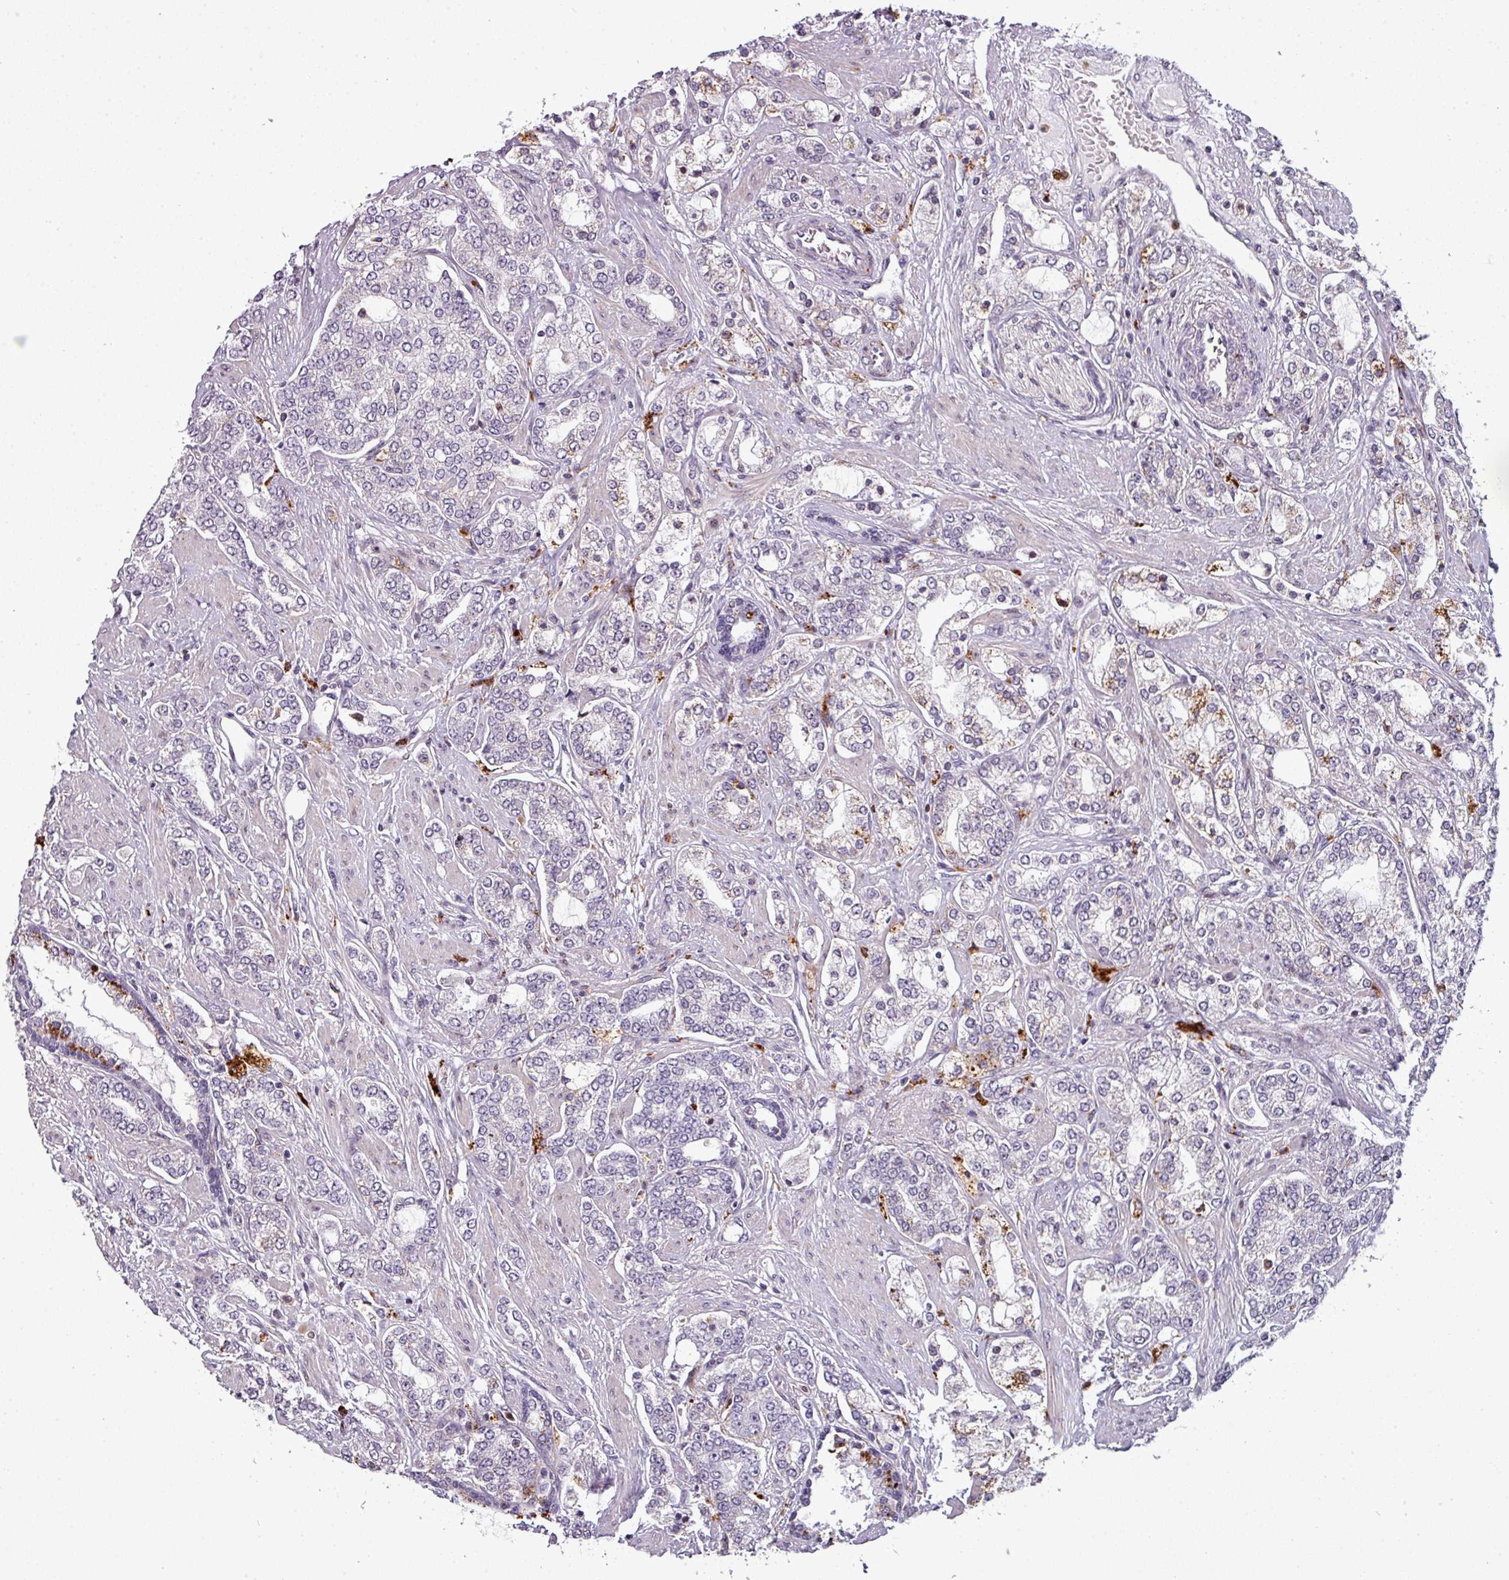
{"staining": {"intensity": "negative", "quantity": "none", "location": "none"}, "tissue": "prostate cancer", "cell_type": "Tumor cells", "image_type": "cancer", "snomed": [{"axis": "morphology", "description": "Adenocarcinoma, High grade"}, {"axis": "topography", "description": "Prostate"}], "caption": "This micrograph is of prostate cancer (adenocarcinoma (high-grade)) stained with IHC to label a protein in brown with the nuclei are counter-stained blue. There is no staining in tumor cells.", "gene": "TMEFF1", "patient": {"sex": "male", "age": 64}}